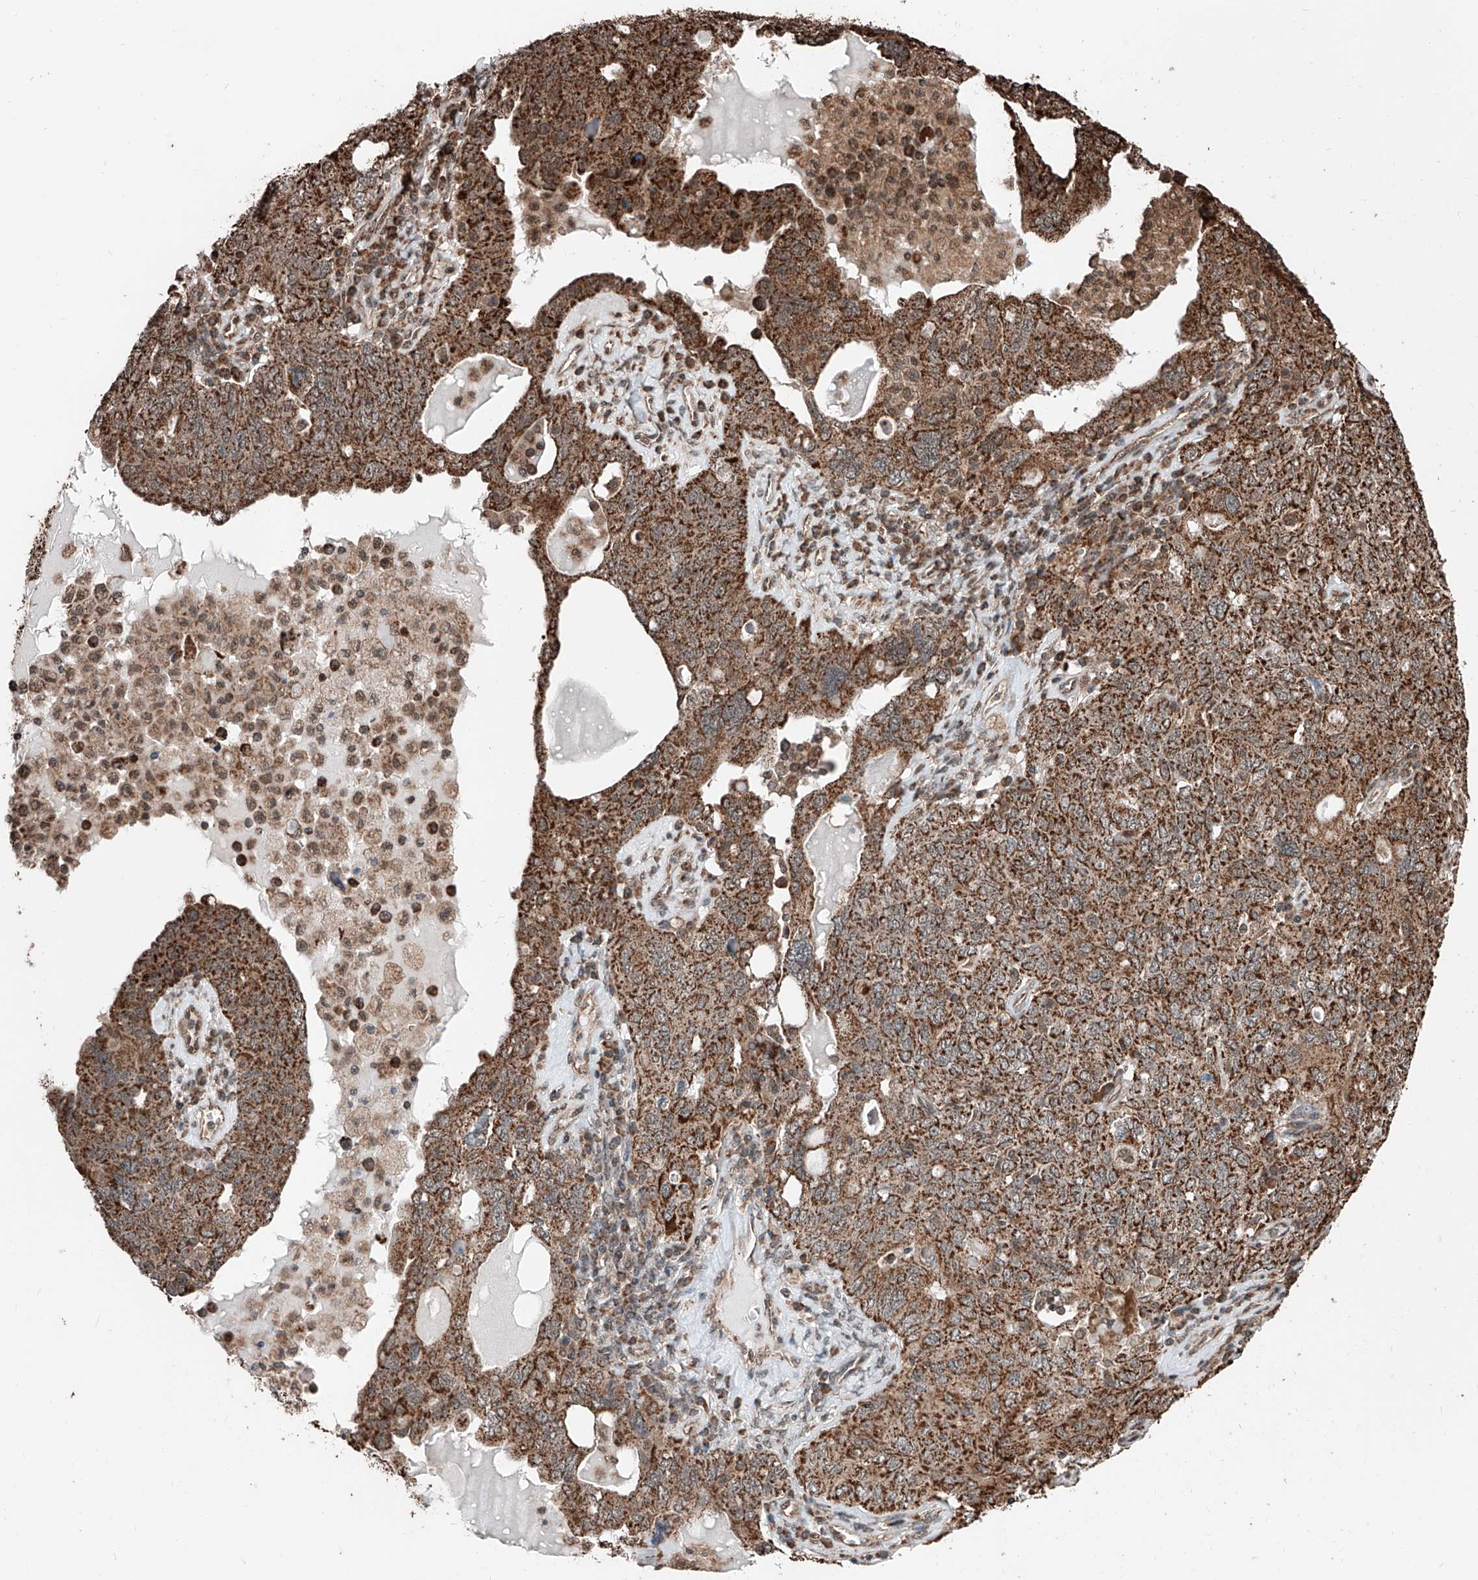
{"staining": {"intensity": "strong", "quantity": ">75%", "location": "cytoplasmic/membranous"}, "tissue": "ovarian cancer", "cell_type": "Tumor cells", "image_type": "cancer", "snomed": [{"axis": "morphology", "description": "Carcinoma, endometroid"}, {"axis": "topography", "description": "Ovary"}], "caption": "Protein expression by immunohistochemistry (IHC) reveals strong cytoplasmic/membranous staining in about >75% of tumor cells in ovarian cancer. (Brightfield microscopy of DAB IHC at high magnification).", "gene": "ZNF445", "patient": {"sex": "female", "age": 62}}